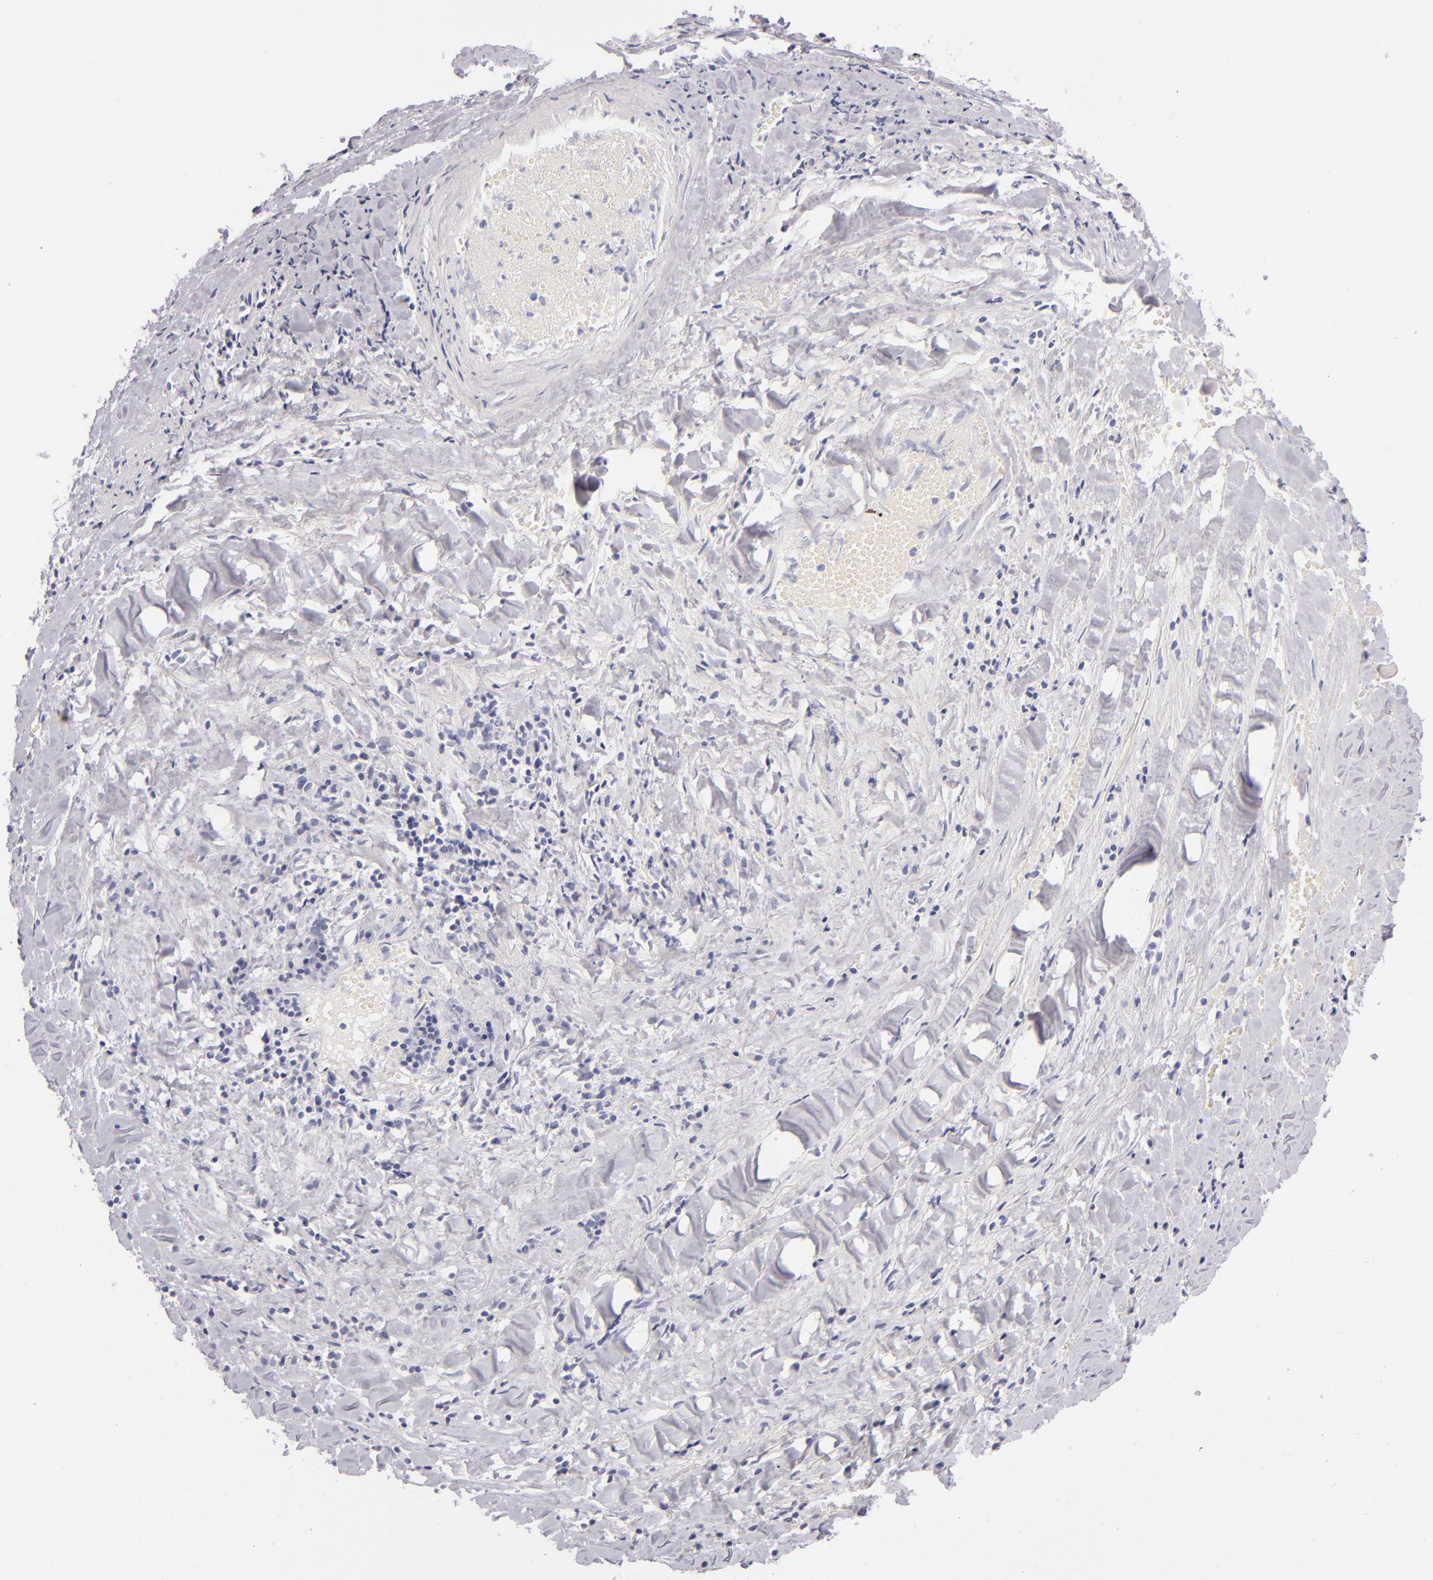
{"staining": {"intensity": "negative", "quantity": "none", "location": "none"}, "tissue": "lung cancer", "cell_type": "Tumor cells", "image_type": "cancer", "snomed": [{"axis": "morphology", "description": "Adenocarcinoma, NOS"}, {"axis": "topography", "description": "Lung"}], "caption": "Immunohistochemistry (IHC) of lung adenocarcinoma exhibits no expression in tumor cells. The staining is performed using DAB (3,3'-diaminobenzidine) brown chromogen with nuclei counter-stained in using hematoxylin.", "gene": "CD207", "patient": {"sex": "male", "age": 60}}